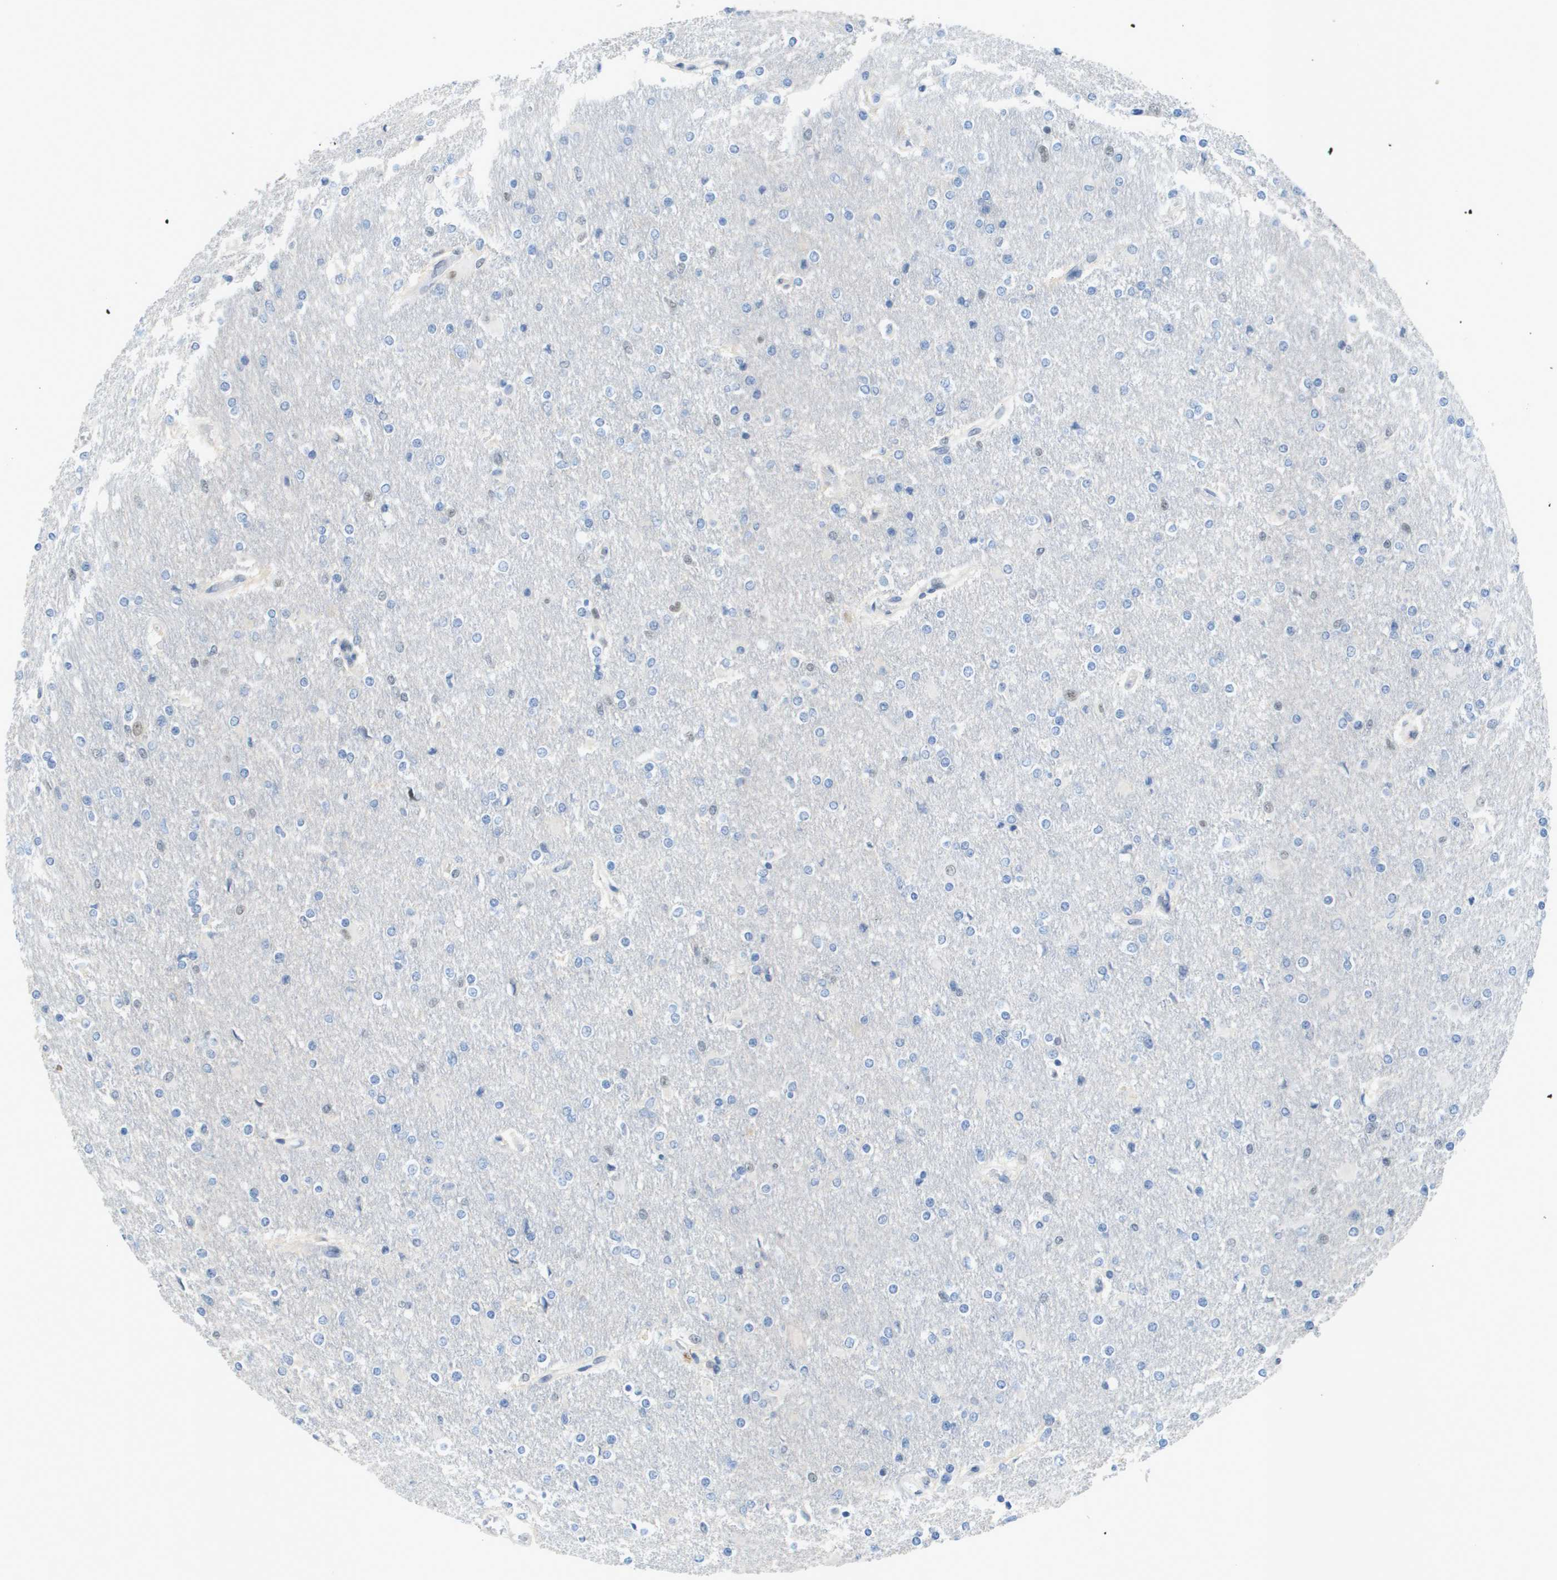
{"staining": {"intensity": "negative", "quantity": "none", "location": "none"}, "tissue": "glioma", "cell_type": "Tumor cells", "image_type": "cancer", "snomed": [{"axis": "morphology", "description": "Glioma, malignant, High grade"}, {"axis": "topography", "description": "Cerebral cortex"}], "caption": "High power microscopy micrograph of an immunohistochemistry (IHC) photomicrograph of malignant high-grade glioma, revealing no significant positivity in tumor cells. (Stains: DAB immunohistochemistry with hematoxylin counter stain, Microscopy: brightfield microscopy at high magnification).", "gene": "TP53RK", "patient": {"sex": "female", "age": 36}}